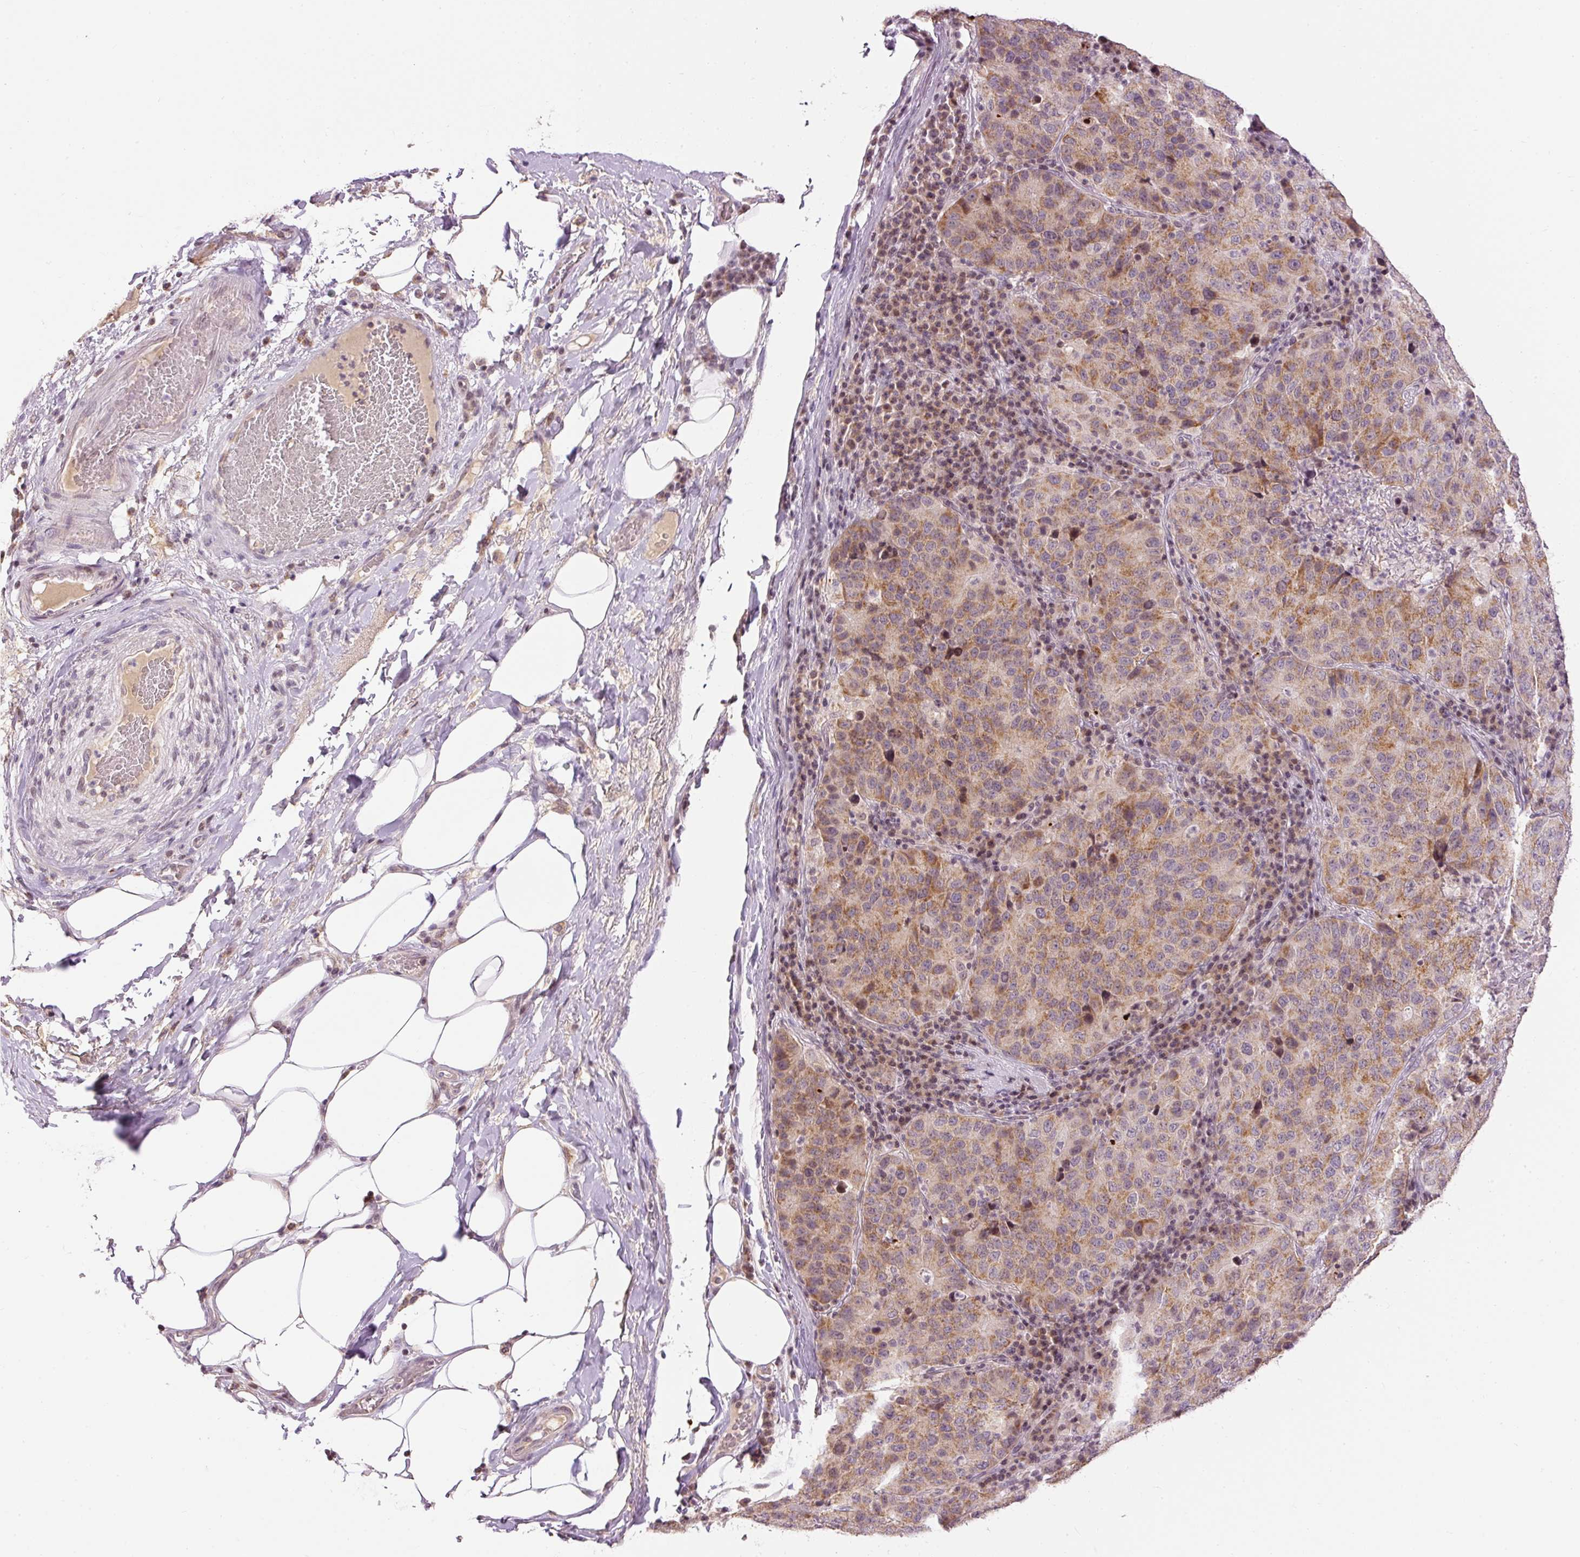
{"staining": {"intensity": "moderate", "quantity": "25%-75%", "location": "cytoplasmic/membranous"}, "tissue": "stomach cancer", "cell_type": "Tumor cells", "image_type": "cancer", "snomed": [{"axis": "morphology", "description": "Adenocarcinoma, NOS"}, {"axis": "topography", "description": "Stomach"}], "caption": "Moderate cytoplasmic/membranous protein expression is seen in approximately 25%-75% of tumor cells in stomach cancer.", "gene": "ABHD11", "patient": {"sex": "male", "age": 71}}